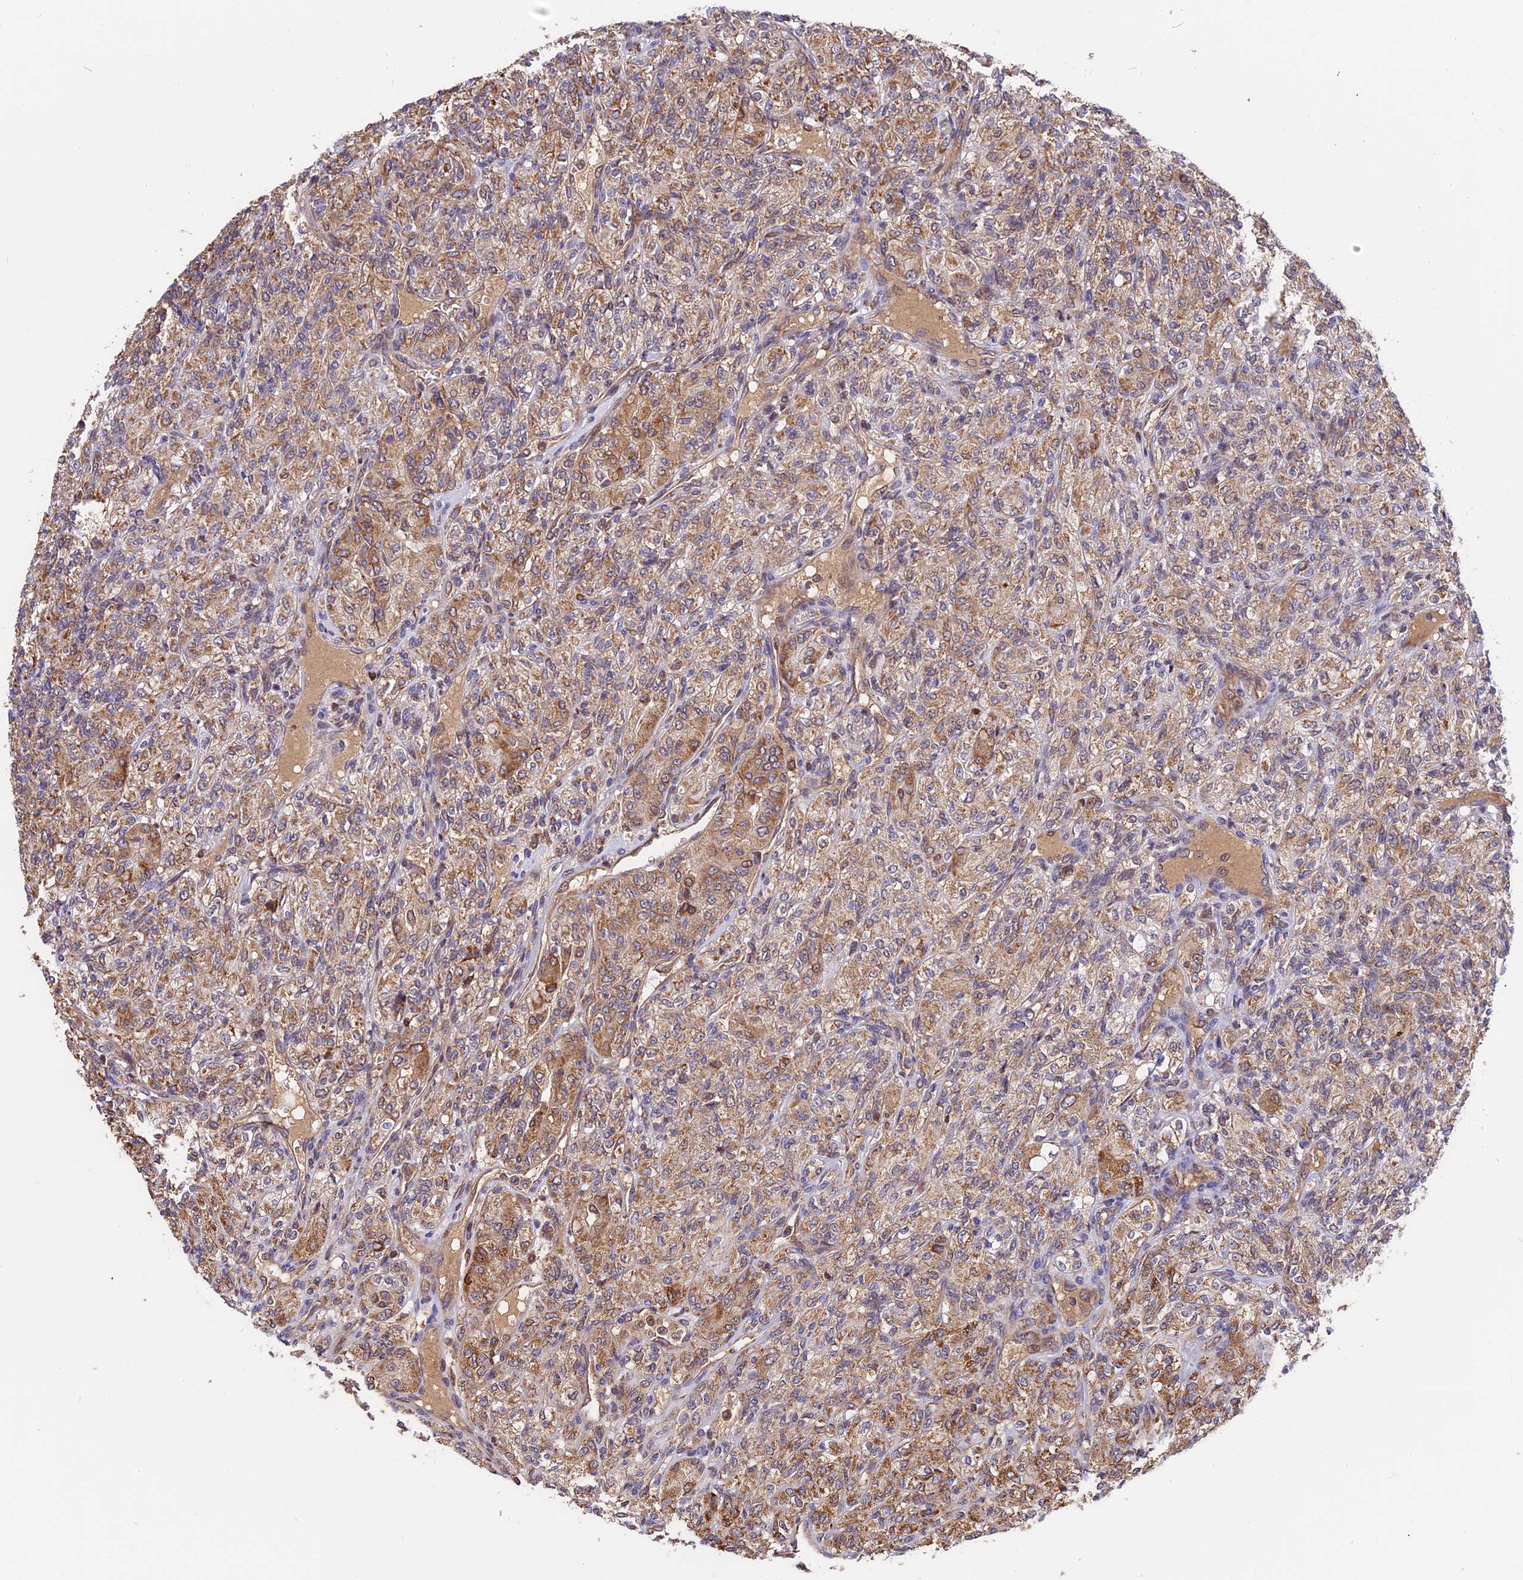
{"staining": {"intensity": "moderate", "quantity": ">75%", "location": "cytoplasmic/membranous"}, "tissue": "renal cancer", "cell_type": "Tumor cells", "image_type": "cancer", "snomed": [{"axis": "morphology", "description": "Adenocarcinoma, NOS"}, {"axis": "topography", "description": "Kidney"}], "caption": "DAB immunohistochemical staining of renal cancer displays moderate cytoplasmic/membranous protein staining in about >75% of tumor cells. Immunohistochemistry stains the protein of interest in brown and the nuclei are stained blue.", "gene": "RERGL", "patient": {"sex": "male", "age": 77}}